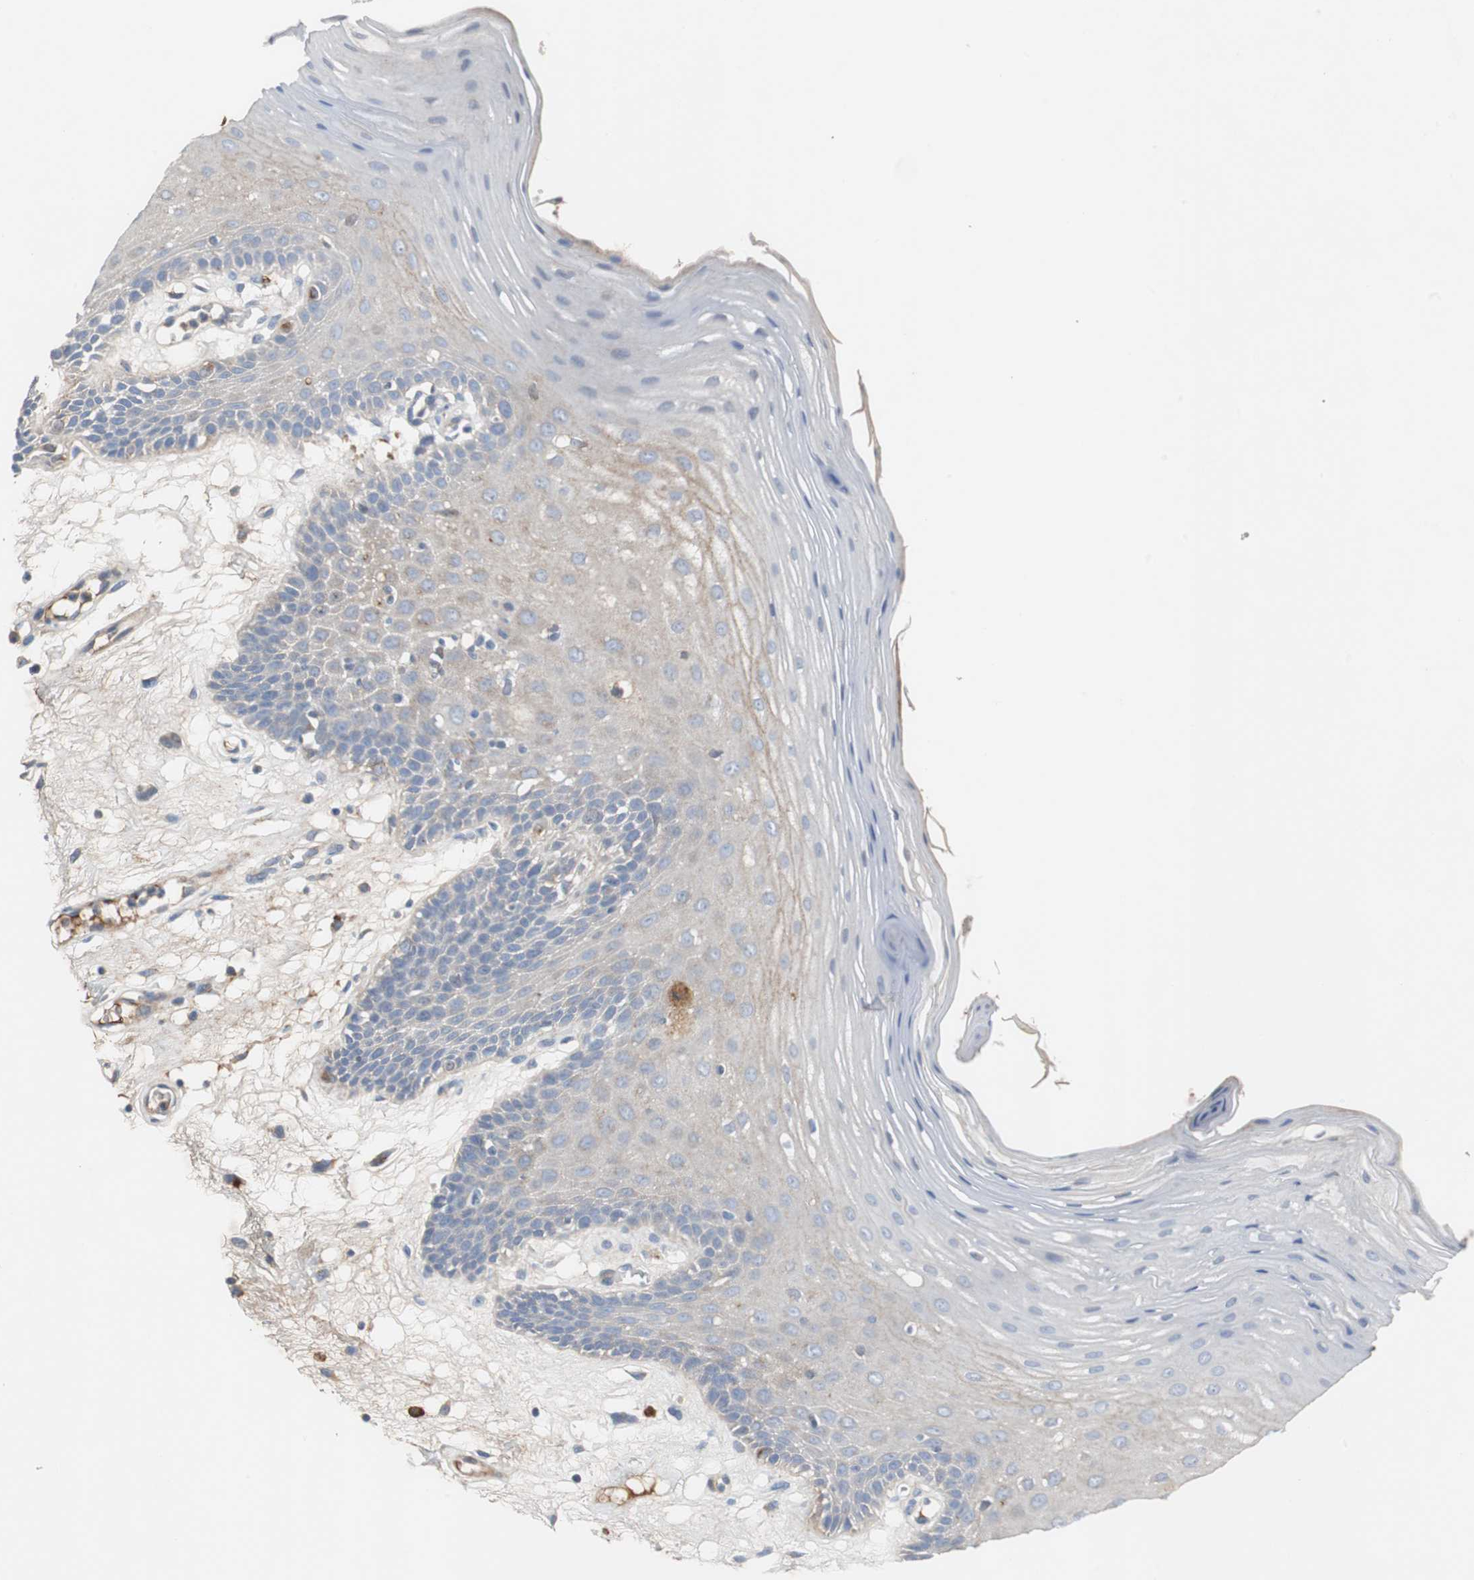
{"staining": {"intensity": "weak", "quantity": "<25%", "location": "cytoplasmic/membranous"}, "tissue": "oral mucosa", "cell_type": "Squamous epithelial cells", "image_type": "normal", "snomed": [{"axis": "morphology", "description": "Normal tissue, NOS"}, {"axis": "morphology", "description": "Squamous cell carcinoma, NOS"}, {"axis": "topography", "description": "Skeletal muscle"}, {"axis": "topography", "description": "Oral tissue"}, {"axis": "topography", "description": "Head-Neck"}], "caption": "A high-resolution micrograph shows immunohistochemistry (IHC) staining of unremarkable oral mucosa, which exhibits no significant expression in squamous epithelial cells.", "gene": "SORT1", "patient": {"sex": "male", "age": 71}}